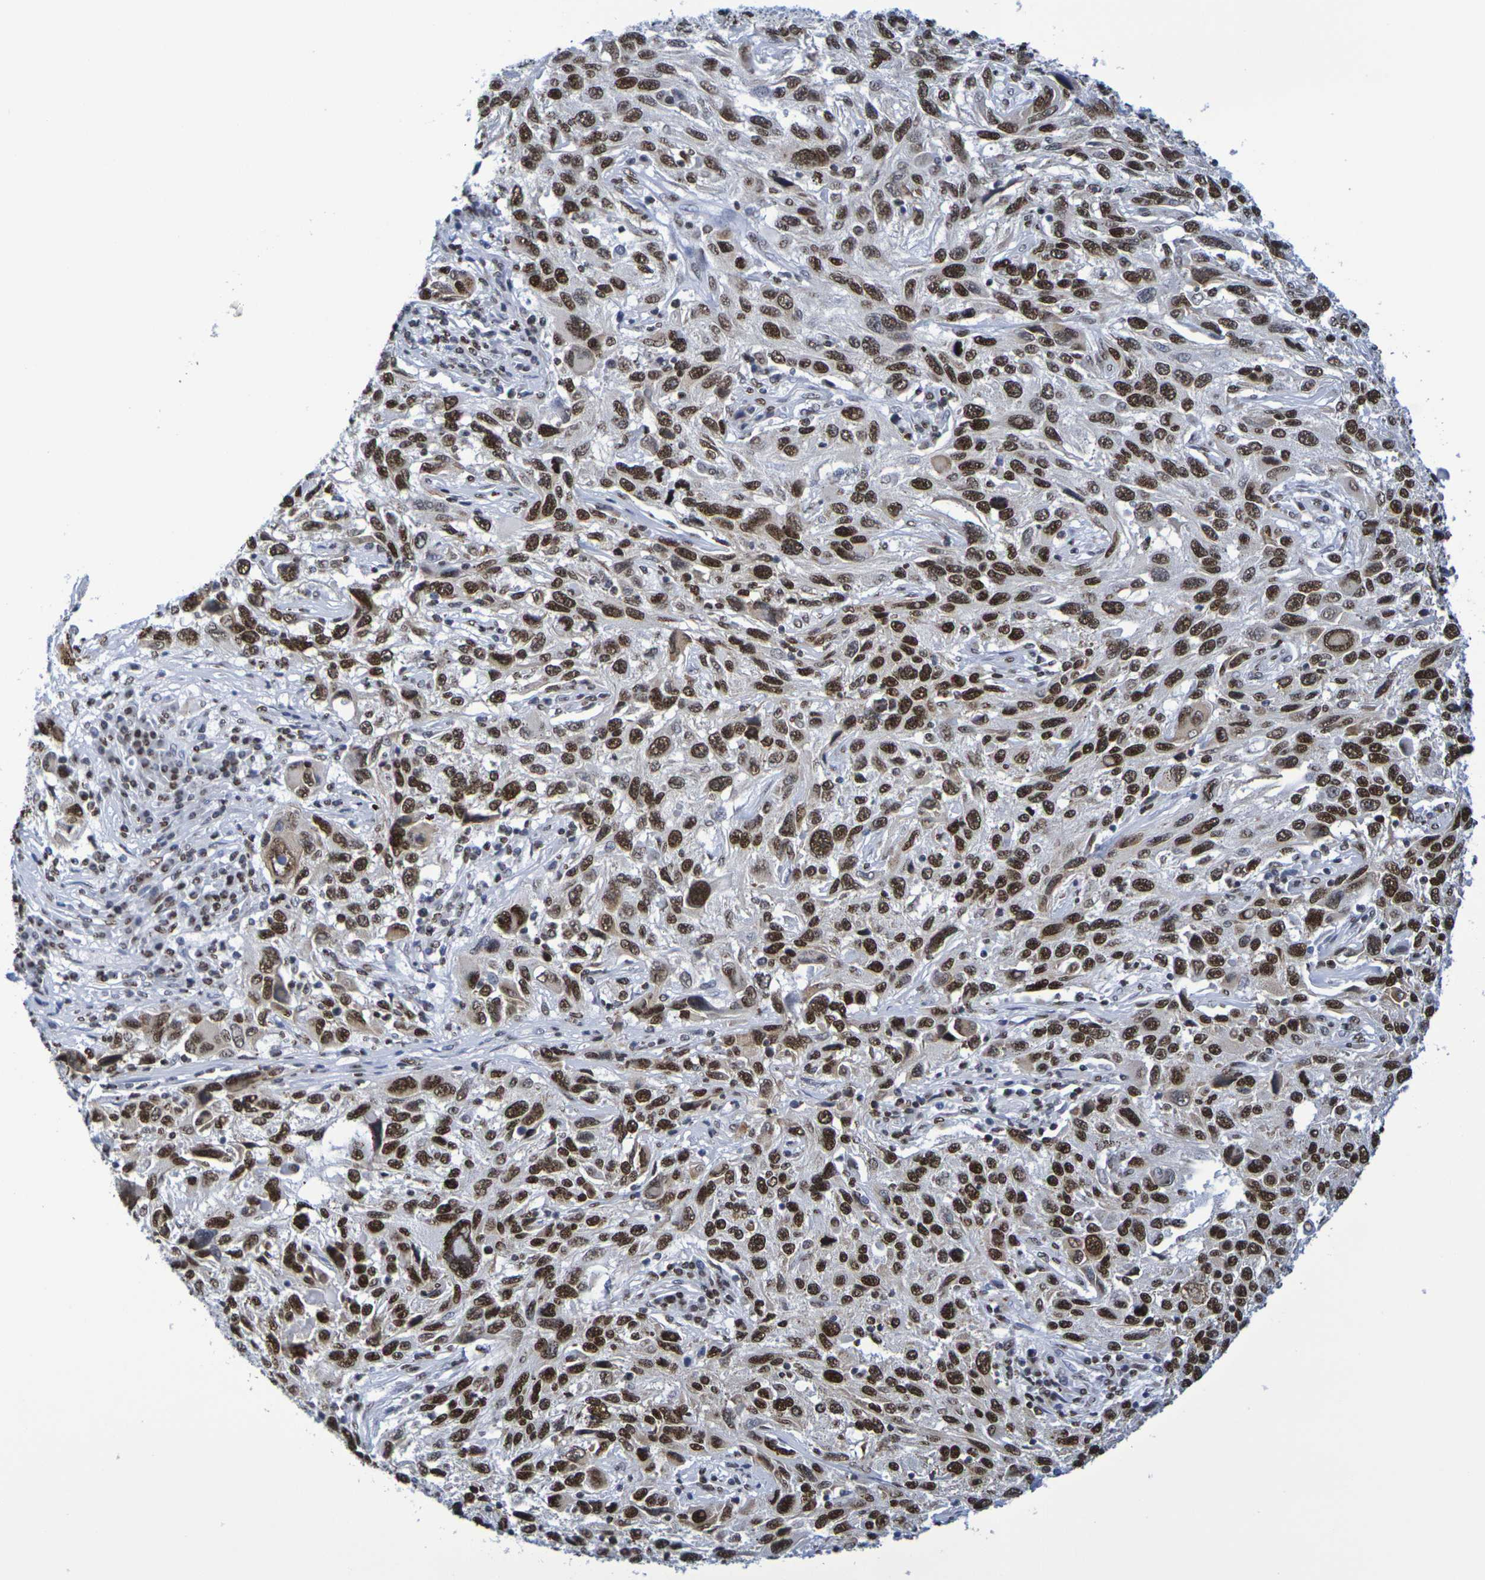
{"staining": {"intensity": "strong", "quantity": ">75%", "location": "nuclear"}, "tissue": "melanoma", "cell_type": "Tumor cells", "image_type": "cancer", "snomed": [{"axis": "morphology", "description": "Malignant melanoma, NOS"}, {"axis": "topography", "description": "Skin"}], "caption": "Immunohistochemical staining of melanoma demonstrates high levels of strong nuclear protein positivity in approximately >75% of tumor cells. Using DAB (brown) and hematoxylin (blue) stains, captured at high magnification using brightfield microscopy.", "gene": "H1-5", "patient": {"sex": "male", "age": 53}}